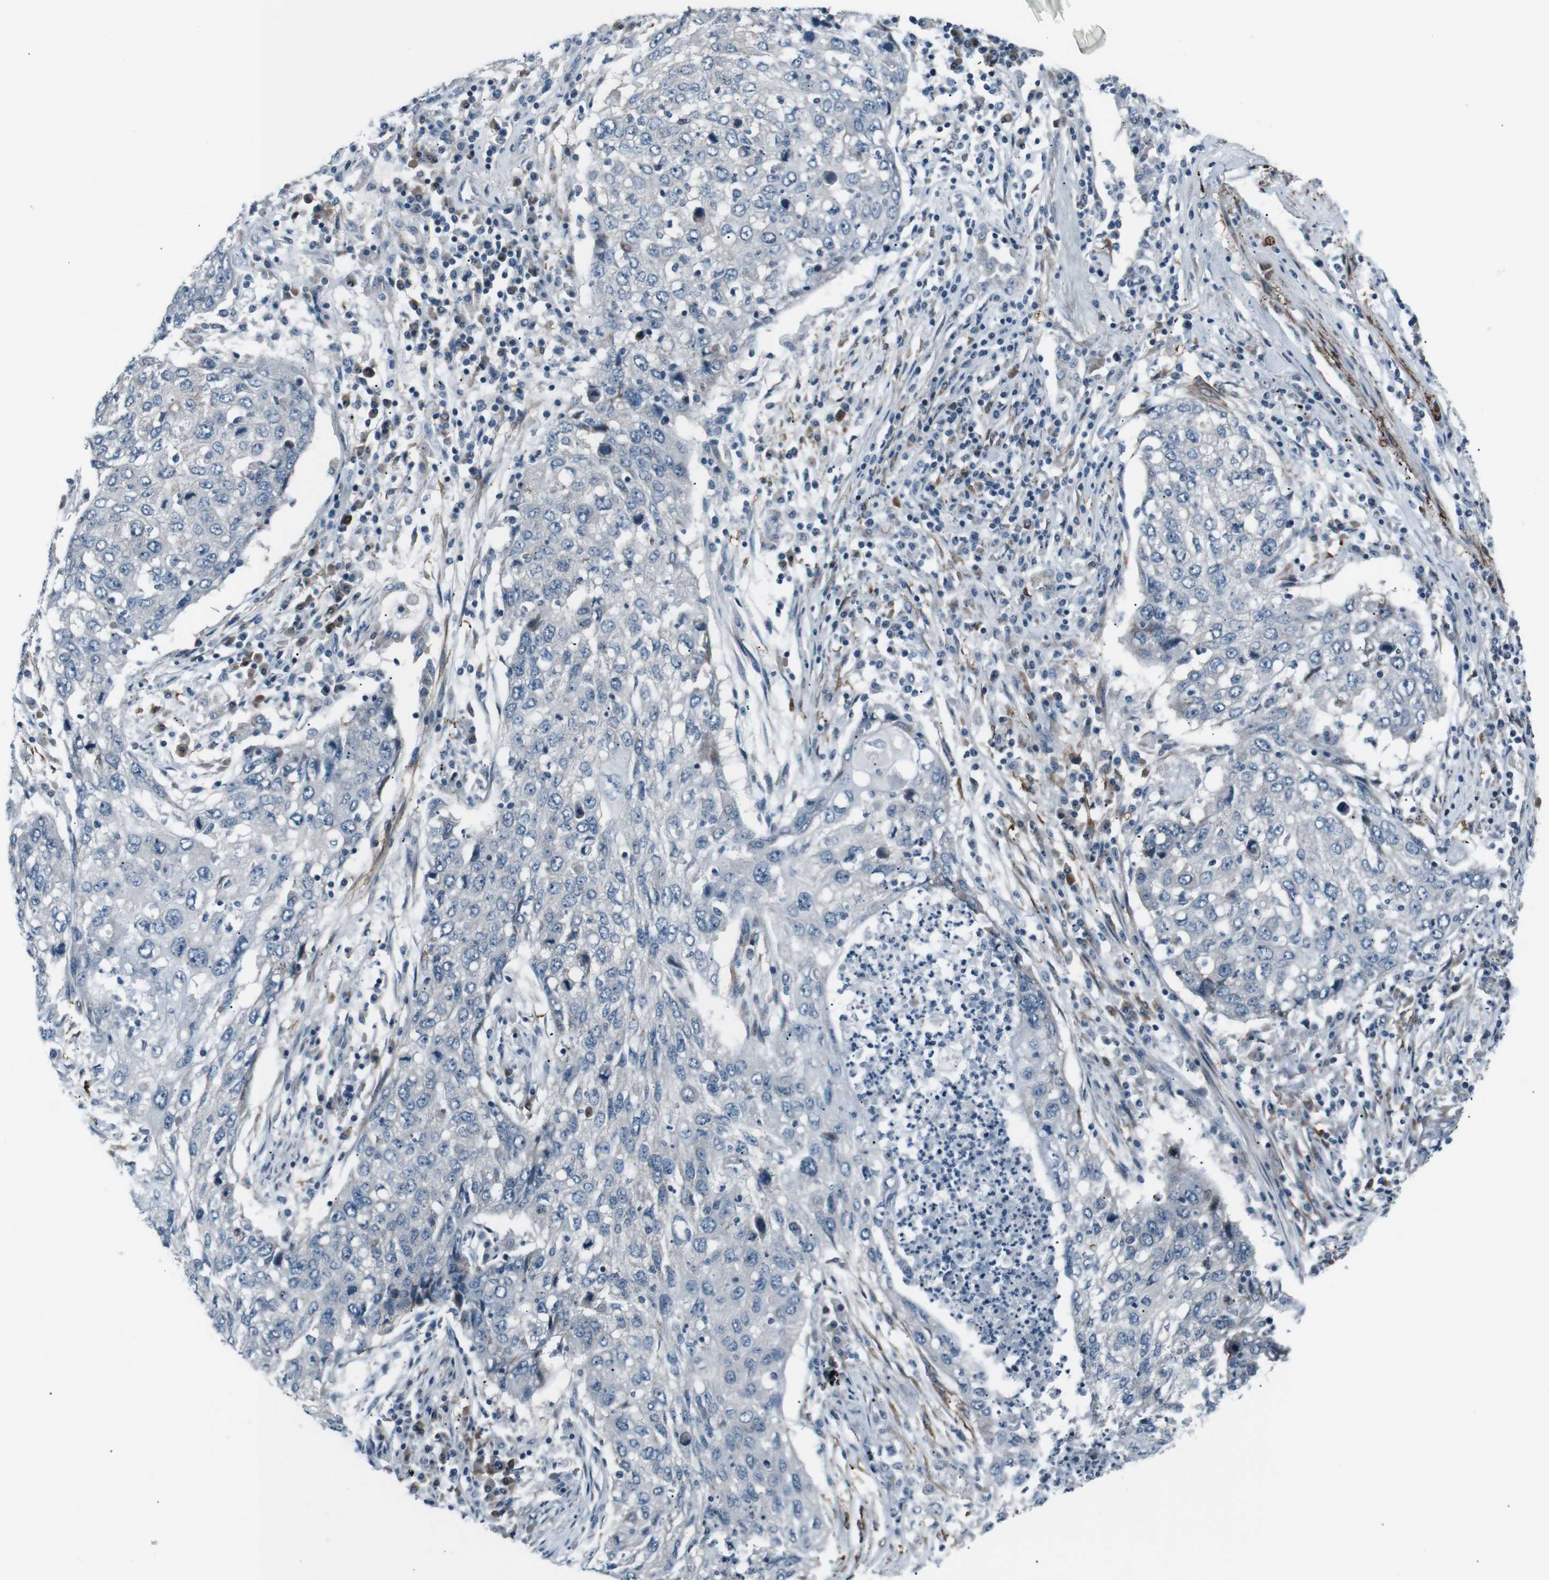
{"staining": {"intensity": "negative", "quantity": "none", "location": "none"}, "tissue": "lung cancer", "cell_type": "Tumor cells", "image_type": "cancer", "snomed": [{"axis": "morphology", "description": "Squamous cell carcinoma, NOS"}, {"axis": "topography", "description": "Lung"}], "caption": "Human lung cancer (squamous cell carcinoma) stained for a protein using immunohistochemistry reveals no staining in tumor cells.", "gene": "PDLIM5", "patient": {"sex": "female", "age": 63}}